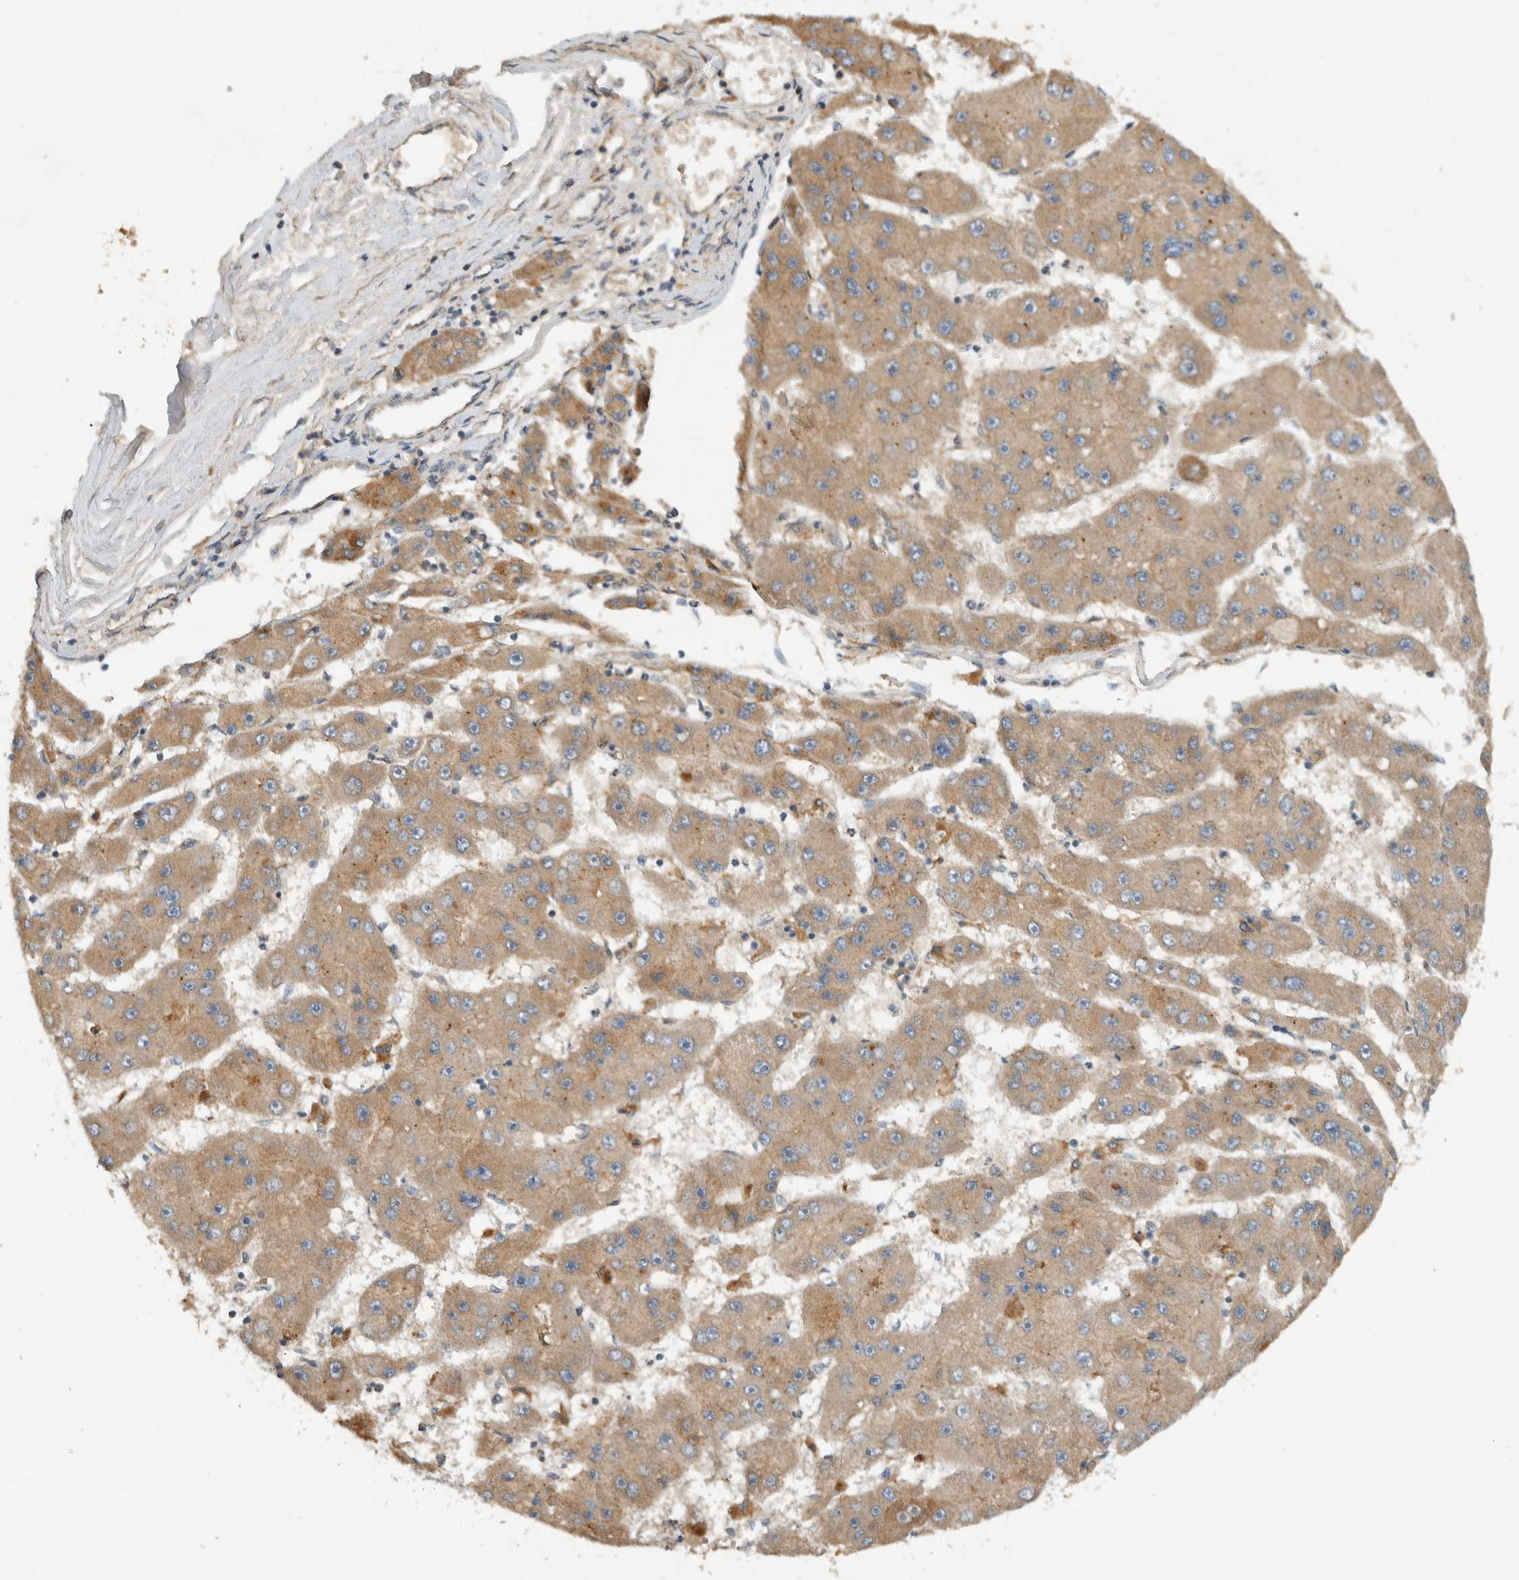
{"staining": {"intensity": "weak", "quantity": ">75%", "location": "cytoplasmic/membranous"}, "tissue": "liver cancer", "cell_type": "Tumor cells", "image_type": "cancer", "snomed": [{"axis": "morphology", "description": "Carcinoma, Hepatocellular, NOS"}, {"axis": "topography", "description": "Liver"}], "caption": "A histopathology image of human liver hepatocellular carcinoma stained for a protein demonstrates weak cytoplasmic/membranous brown staining in tumor cells. The staining was performed using DAB, with brown indicating positive protein expression. Nuclei are stained blue with hematoxylin.", "gene": "ARMC9", "patient": {"sex": "female", "age": 61}}